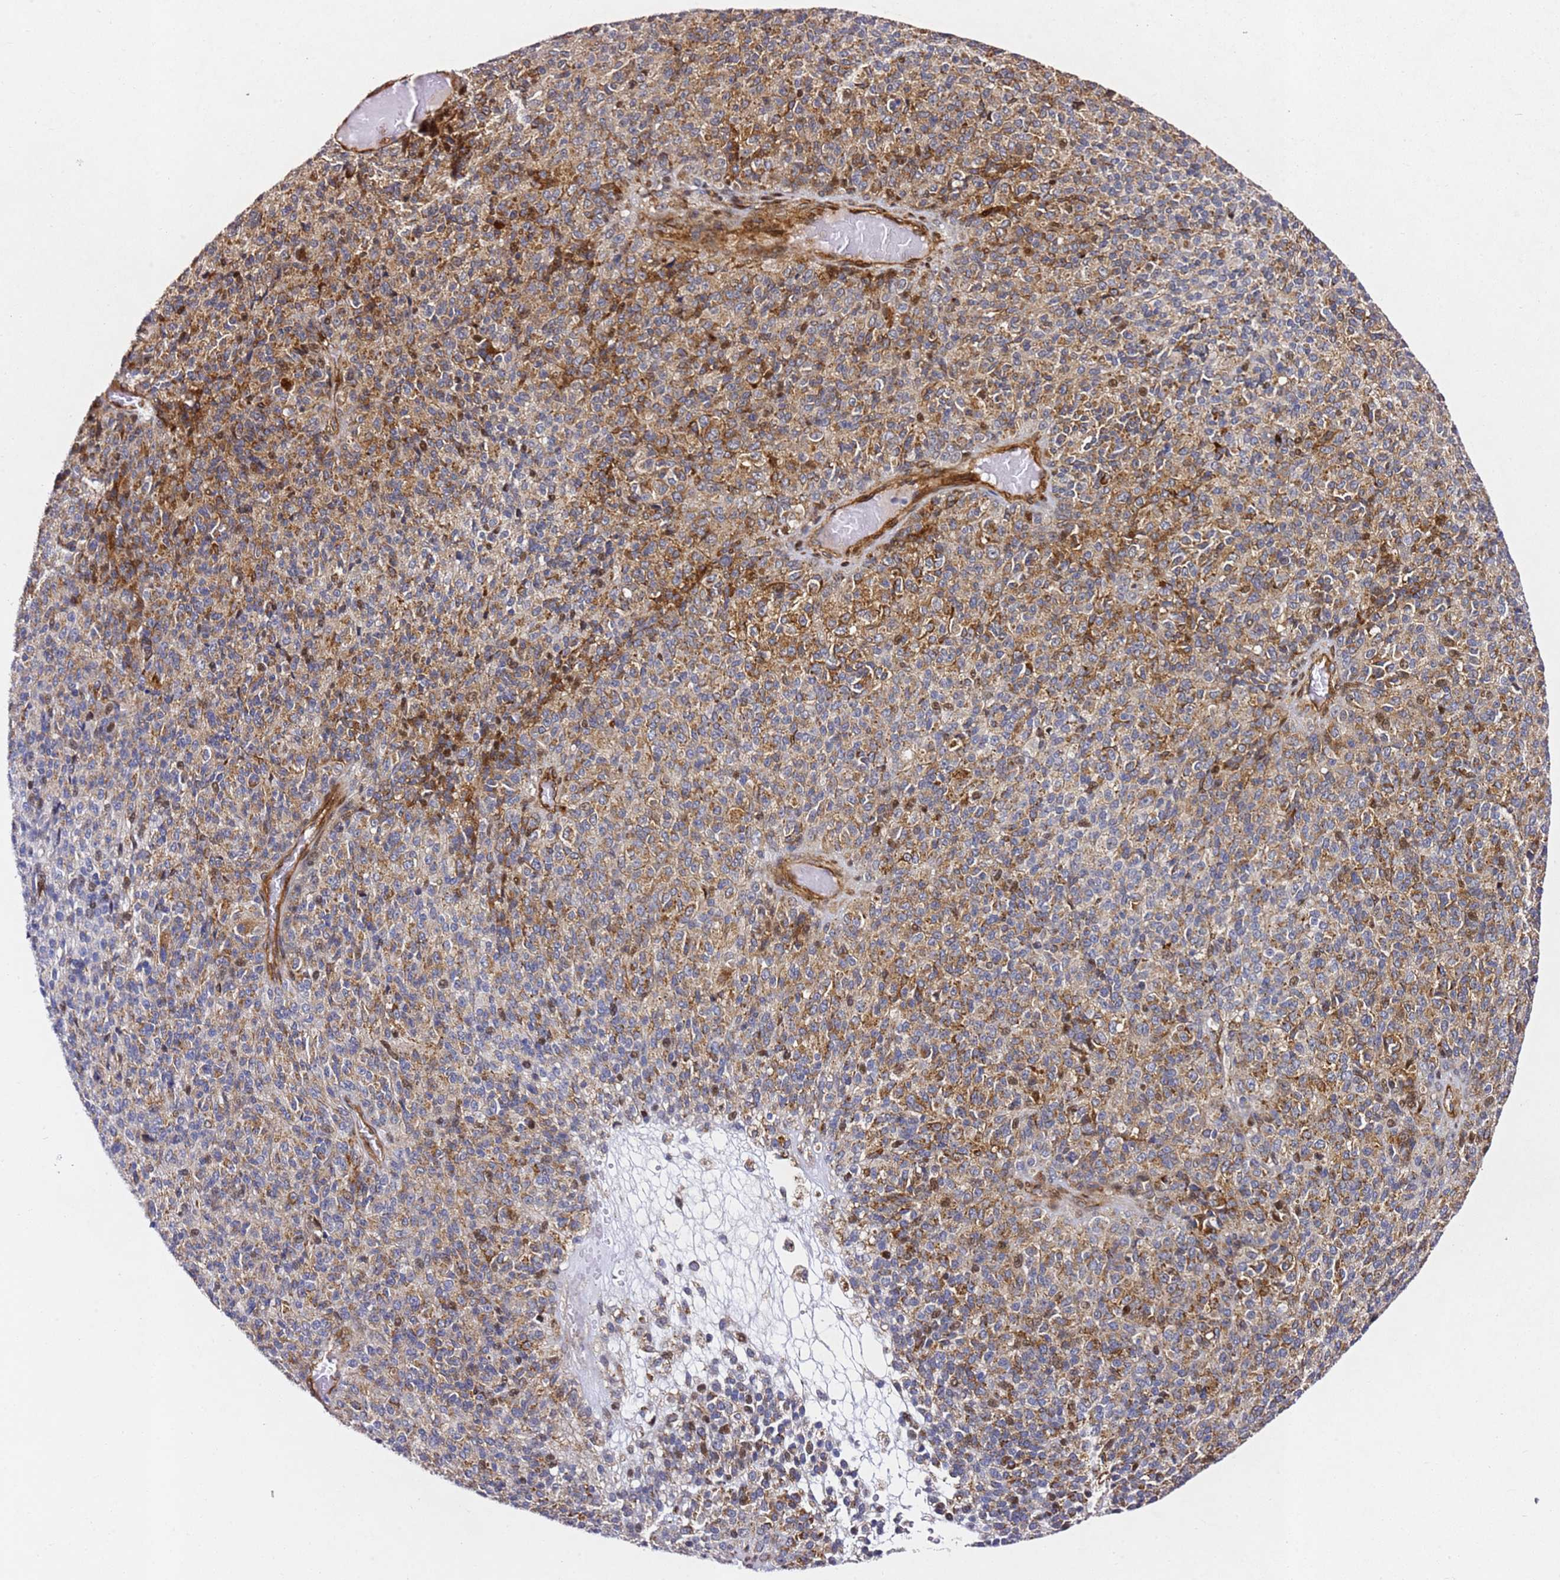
{"staining": {"intensity": "moderate", "quantity": "25%-75%", "location": "cytoplasmic/membranous"}, "tissue": "melanoma", "cell_type": "Tumor cells", "image_type": "cancer", "snomed": [{"axis": "morphology", "description": "Malignant melanoma, Metastatic site"}, {"axis": "topography", "description": "Brain"}], "caption": "High-magnification brightfield microscopy of melanoma stained with DAB (brown) and counterstained with hematoxylin (blue). tumor cells exhibit moderate cytoplasmic/membranous expression is seen in about25%-75% of cells.", "gene": "ZNF296", "patient": {"sex": "female", "age": 56}}